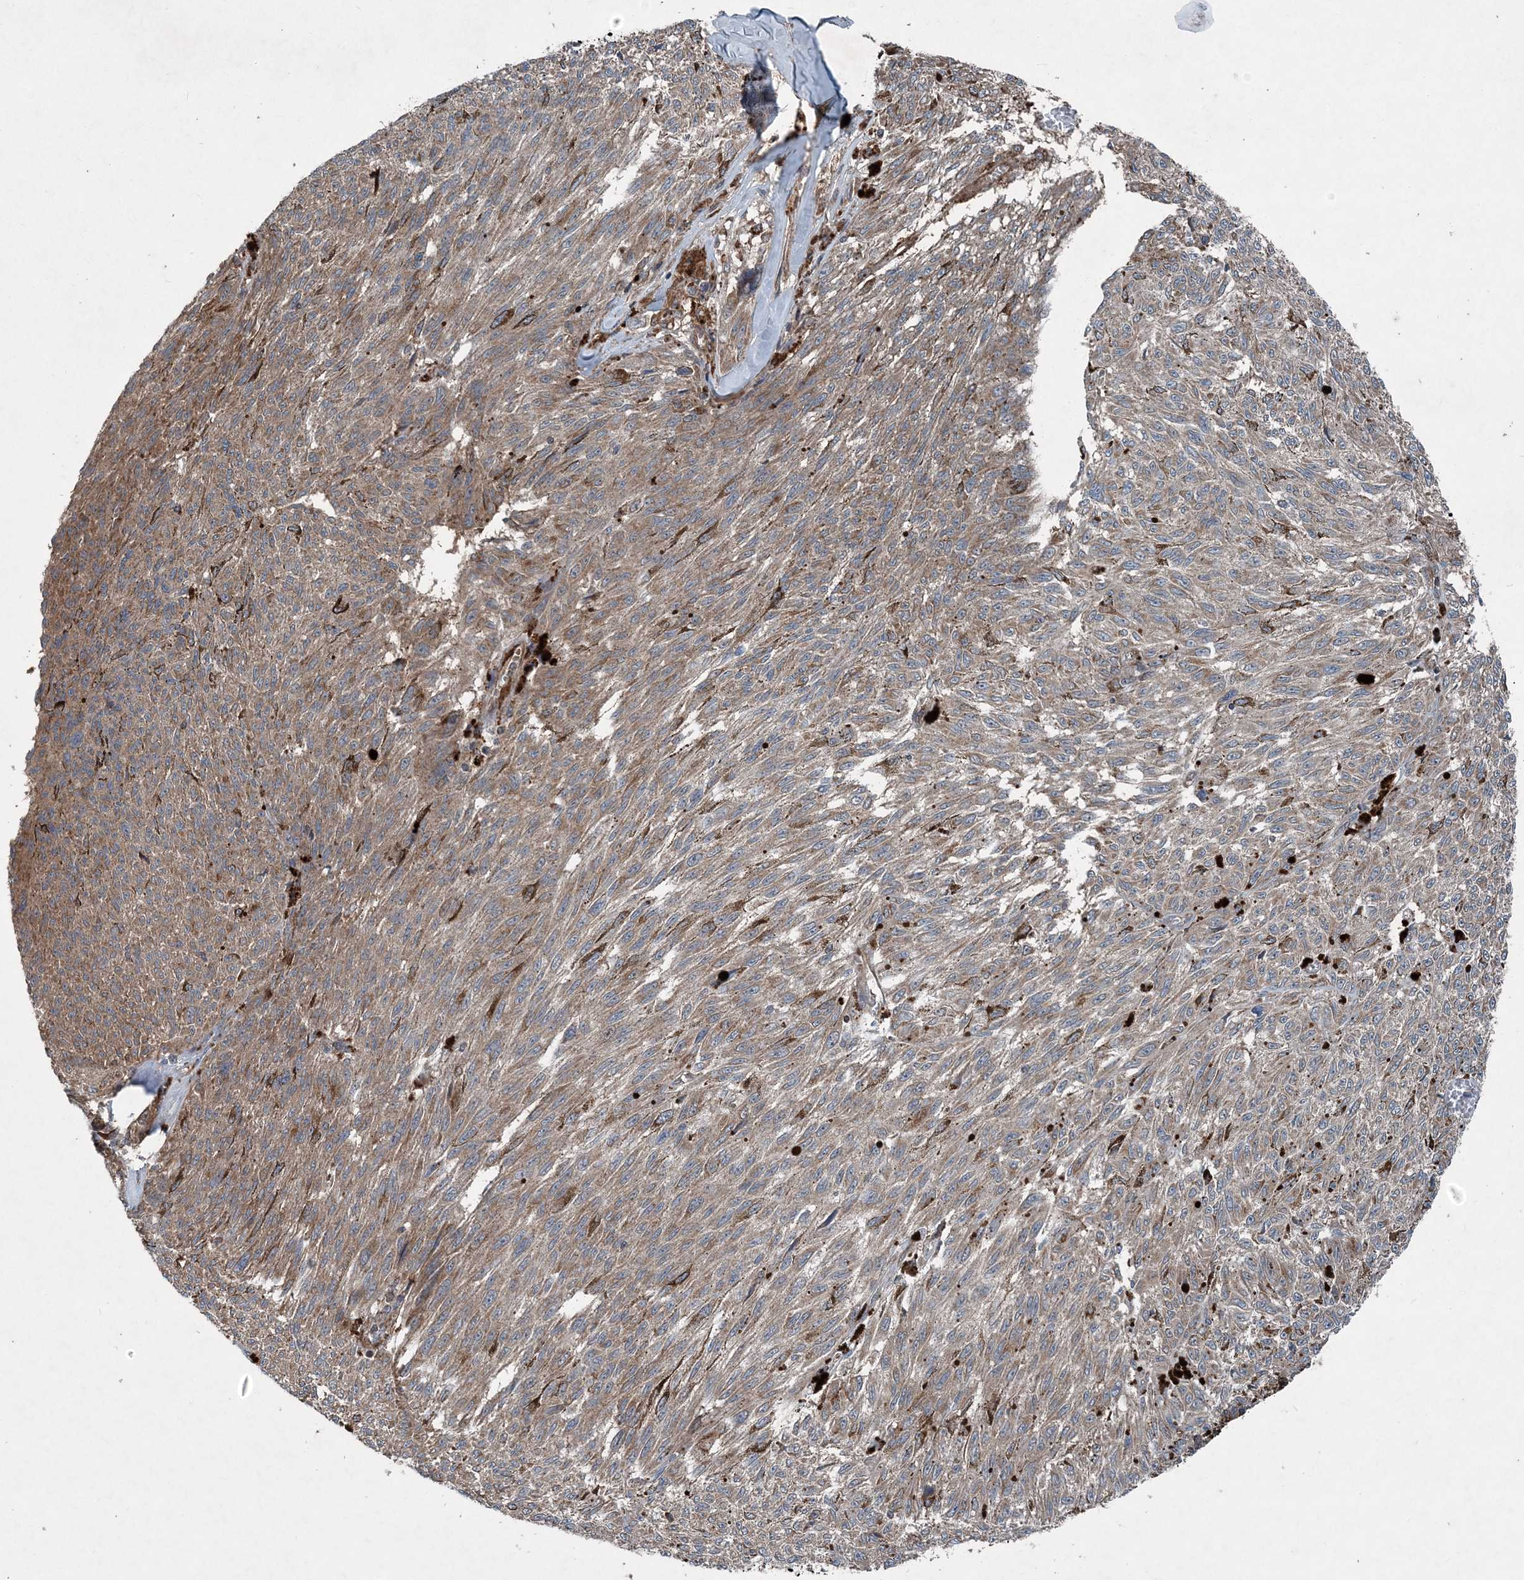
{"staining": {"intensity": "weak", "quantity": ">75%", "location": "cytoplasmic/membranous"}, "tissue": "melanoma", "cell_type": "Tumor cells", "image_type": "cancer", "snomed": [{"axis": "morphology", "description": "Malignant melanoma, NOS"}, {"axis": "topography", "description": "Skin"}], "caption": "Human melanoma stained for a protein (brown) reveals weak cytoplasmic/membranous positive staining in approximately >75% of tumor cells.", "gene": "NDUFA2", "patient": {"sex": "female", "age": 72}}